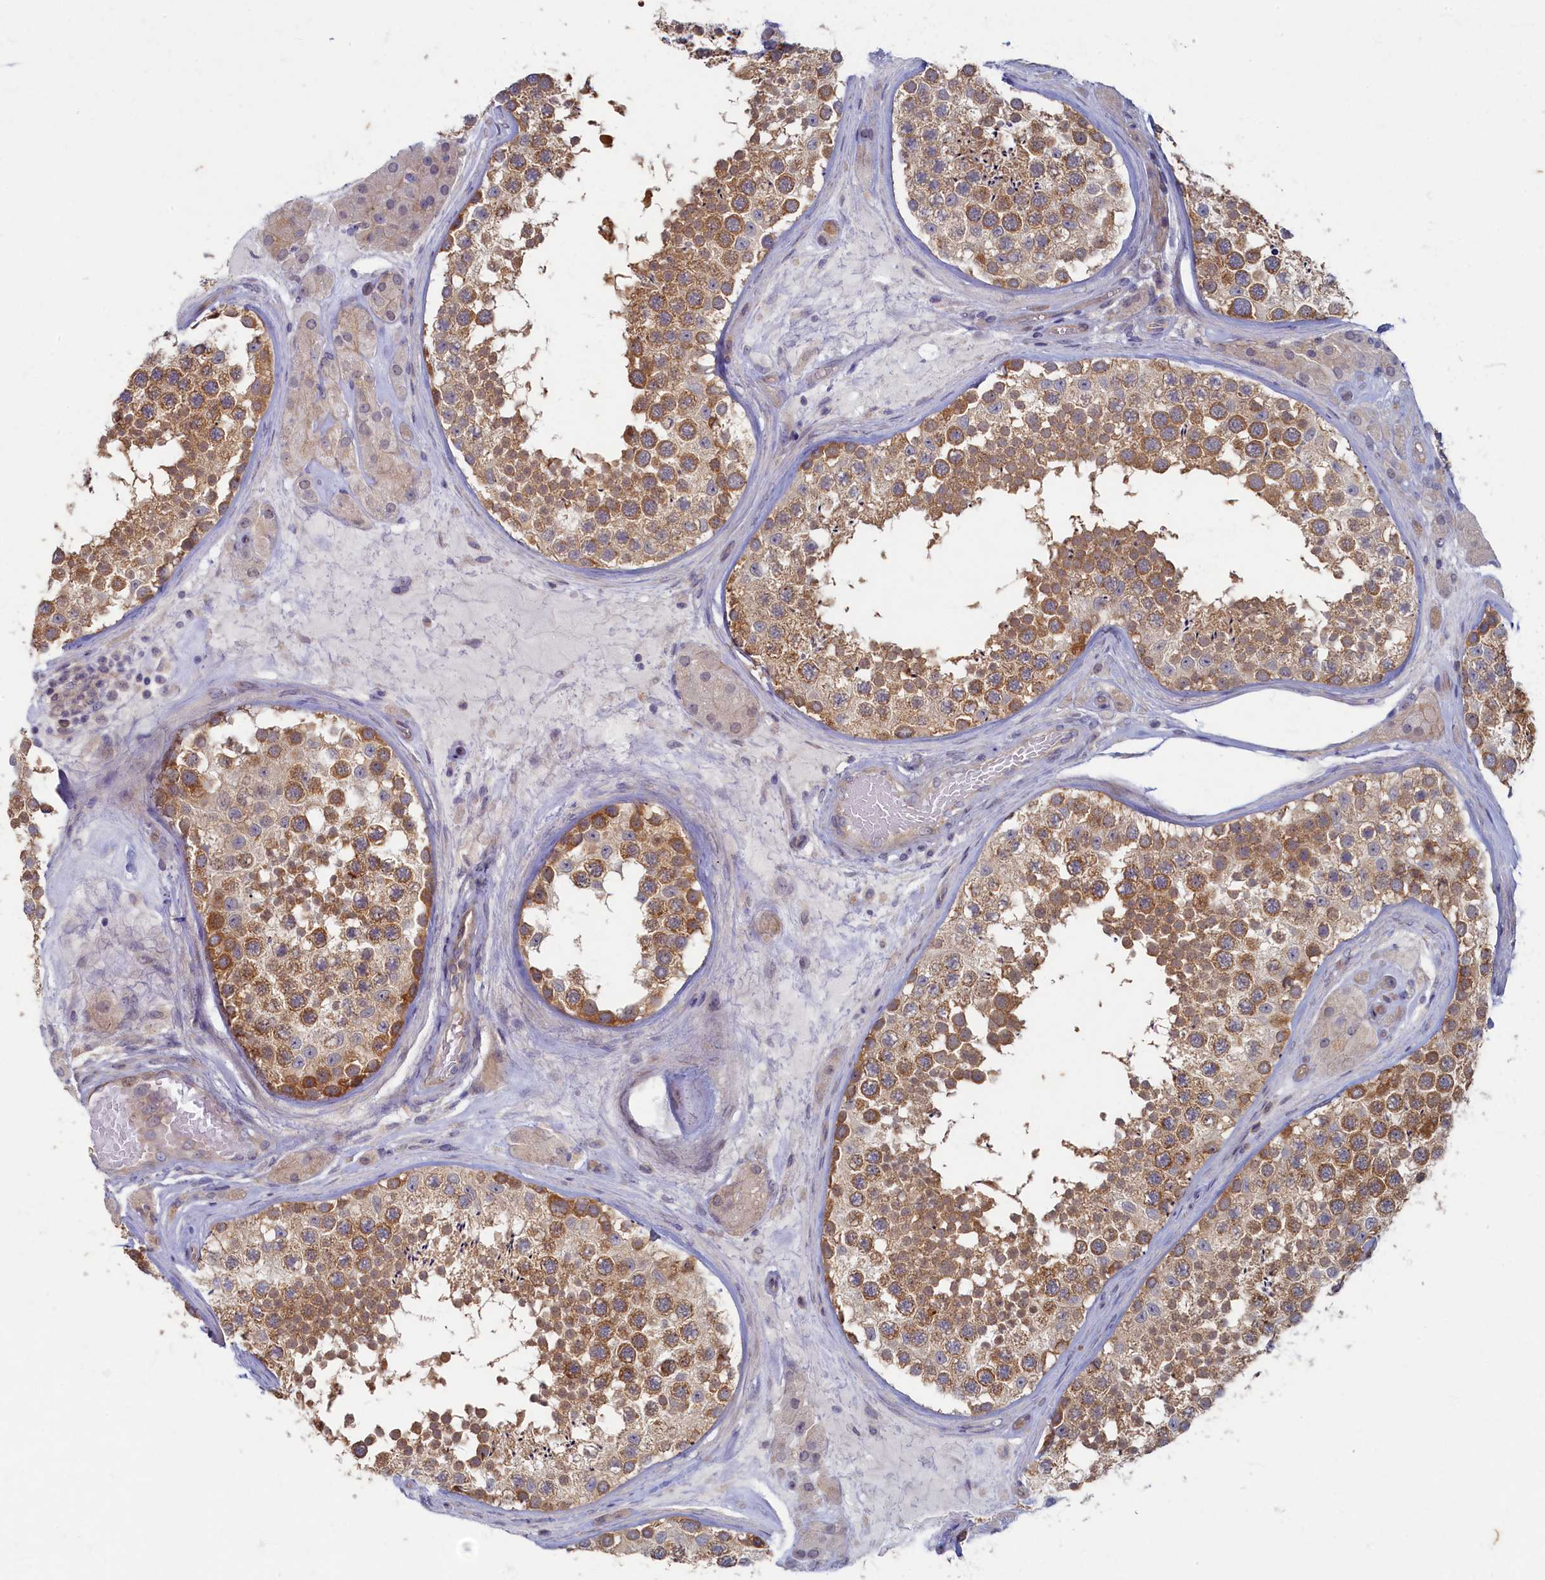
{"staining": {"intensity": "moderate", "quantity": ">75%", "location": "cytoplasmic/membranous"}, "tissue": "testis", "cell_type": "Cells in seminiferous ducts", "image_type": "normal", "snomed": [{"axis": "morphology", "description": "Normal tissue, NOS"}, {"axis": "topography", "description": "Testis"}], "caption": "High-magnification brightfield microscopy of benign testis stained with DAB (brown) and counterstained with hematoxylin (blue). cells in seminiferous ducts exhibit moderate cytoplasmic/membranous staining is present in approximately>75% of cells.", "gene": "WDR59", "patient": {"sex": "male", "age": 46}}